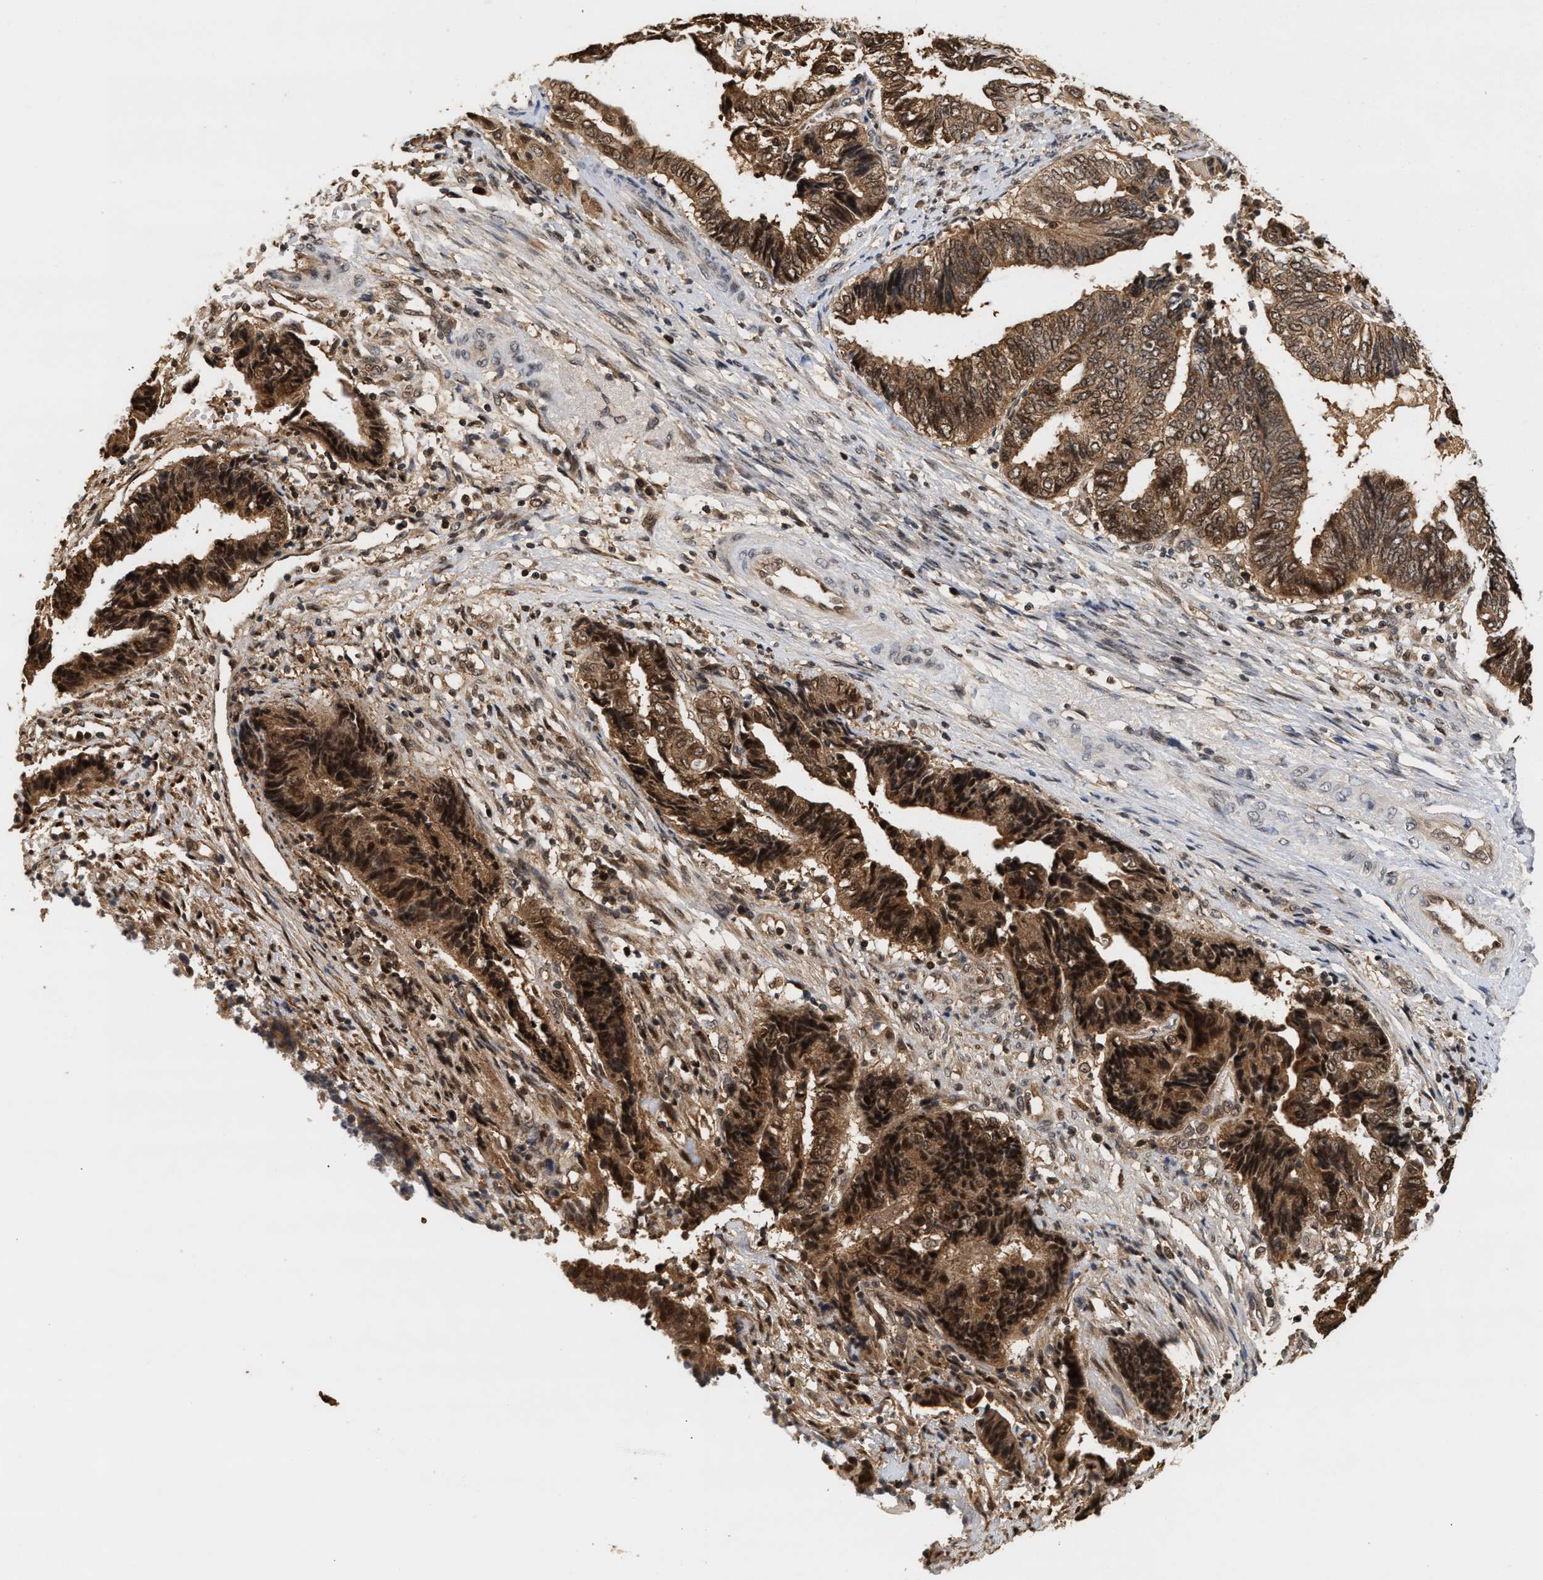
{"staining": {"intensity": "strong", "quantity": ">75%", "location": "cytoplasmic/membranous,nuclear"}, "tissue": "endometrial cancer", "cell_type": "Tumor cells", "image_type": "cancer", "snomed": [{"axis": "morphology", "description": "Adenocarcinoma, NOS"}, {"axis": "topography", "description": "Uterus"}, {"axis": "topography", "description": "Endometrium"}], "caption": "The photomicrograph exhibits a brown stain indicating the presence of a protein in the cytoplasmic/membranous and nuclear of tumor cells in endometrial cancer.", "gene": "ABHD5", "patient": {"sex": "female", "age": 70}}